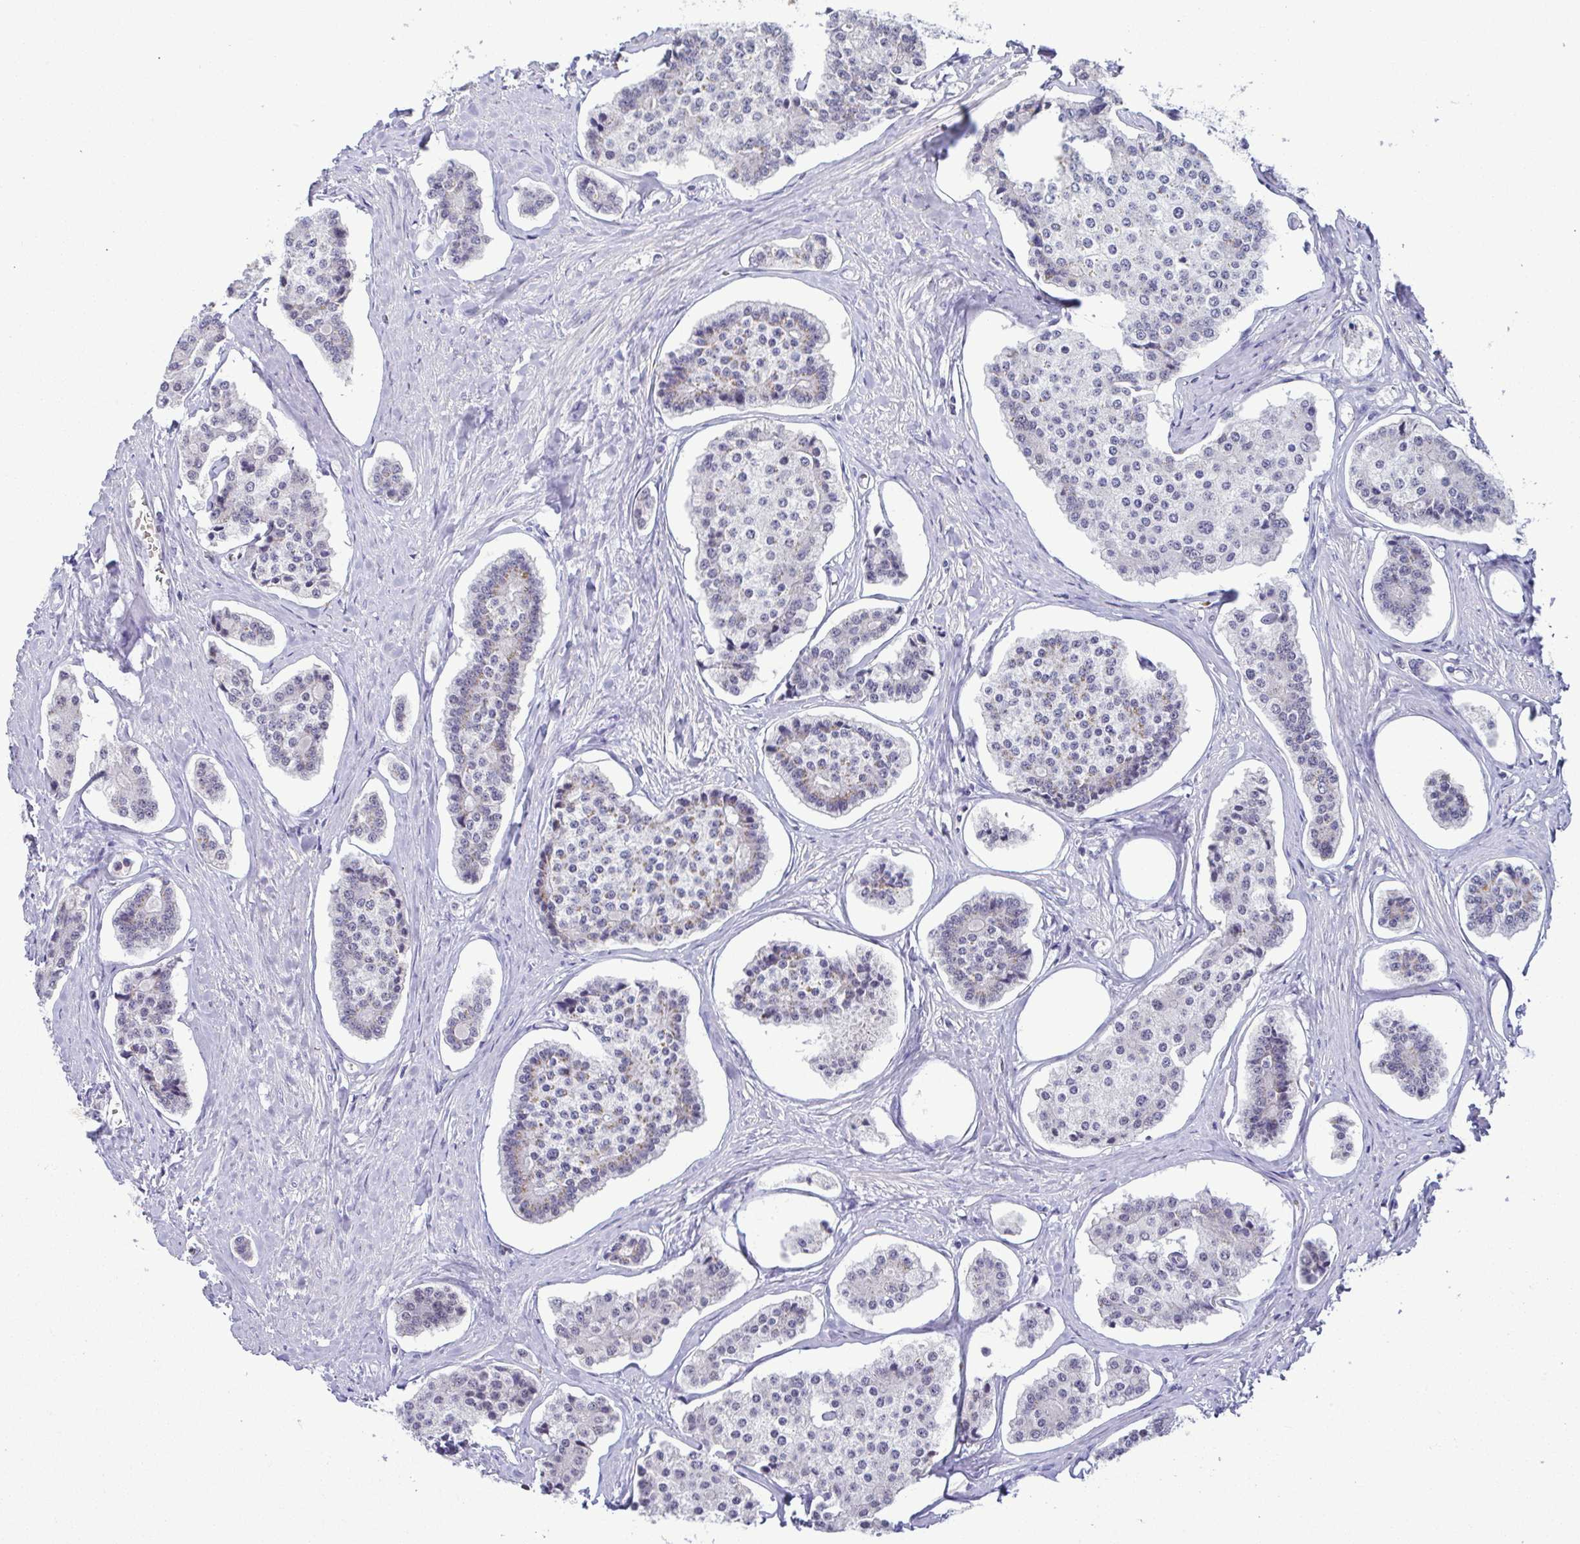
{"staining": {"intensity": "negative", "quantity": "none", "location": "none"}, "tissue": "carcinoid", "cell_type": "Tumor cells", "image_type": "cancer", "snomed": [{"axis": "morphology", "description": "Carcinoid, malignant, NOS"}, {"axis": "topography", "description": "Small intestine"}], "caption": "This is a image of IHC staining of carcinoid, which shows no staining in tumor cells.", "gene": "TIPIN", "patient": {"sex": "female", "age": 65}}